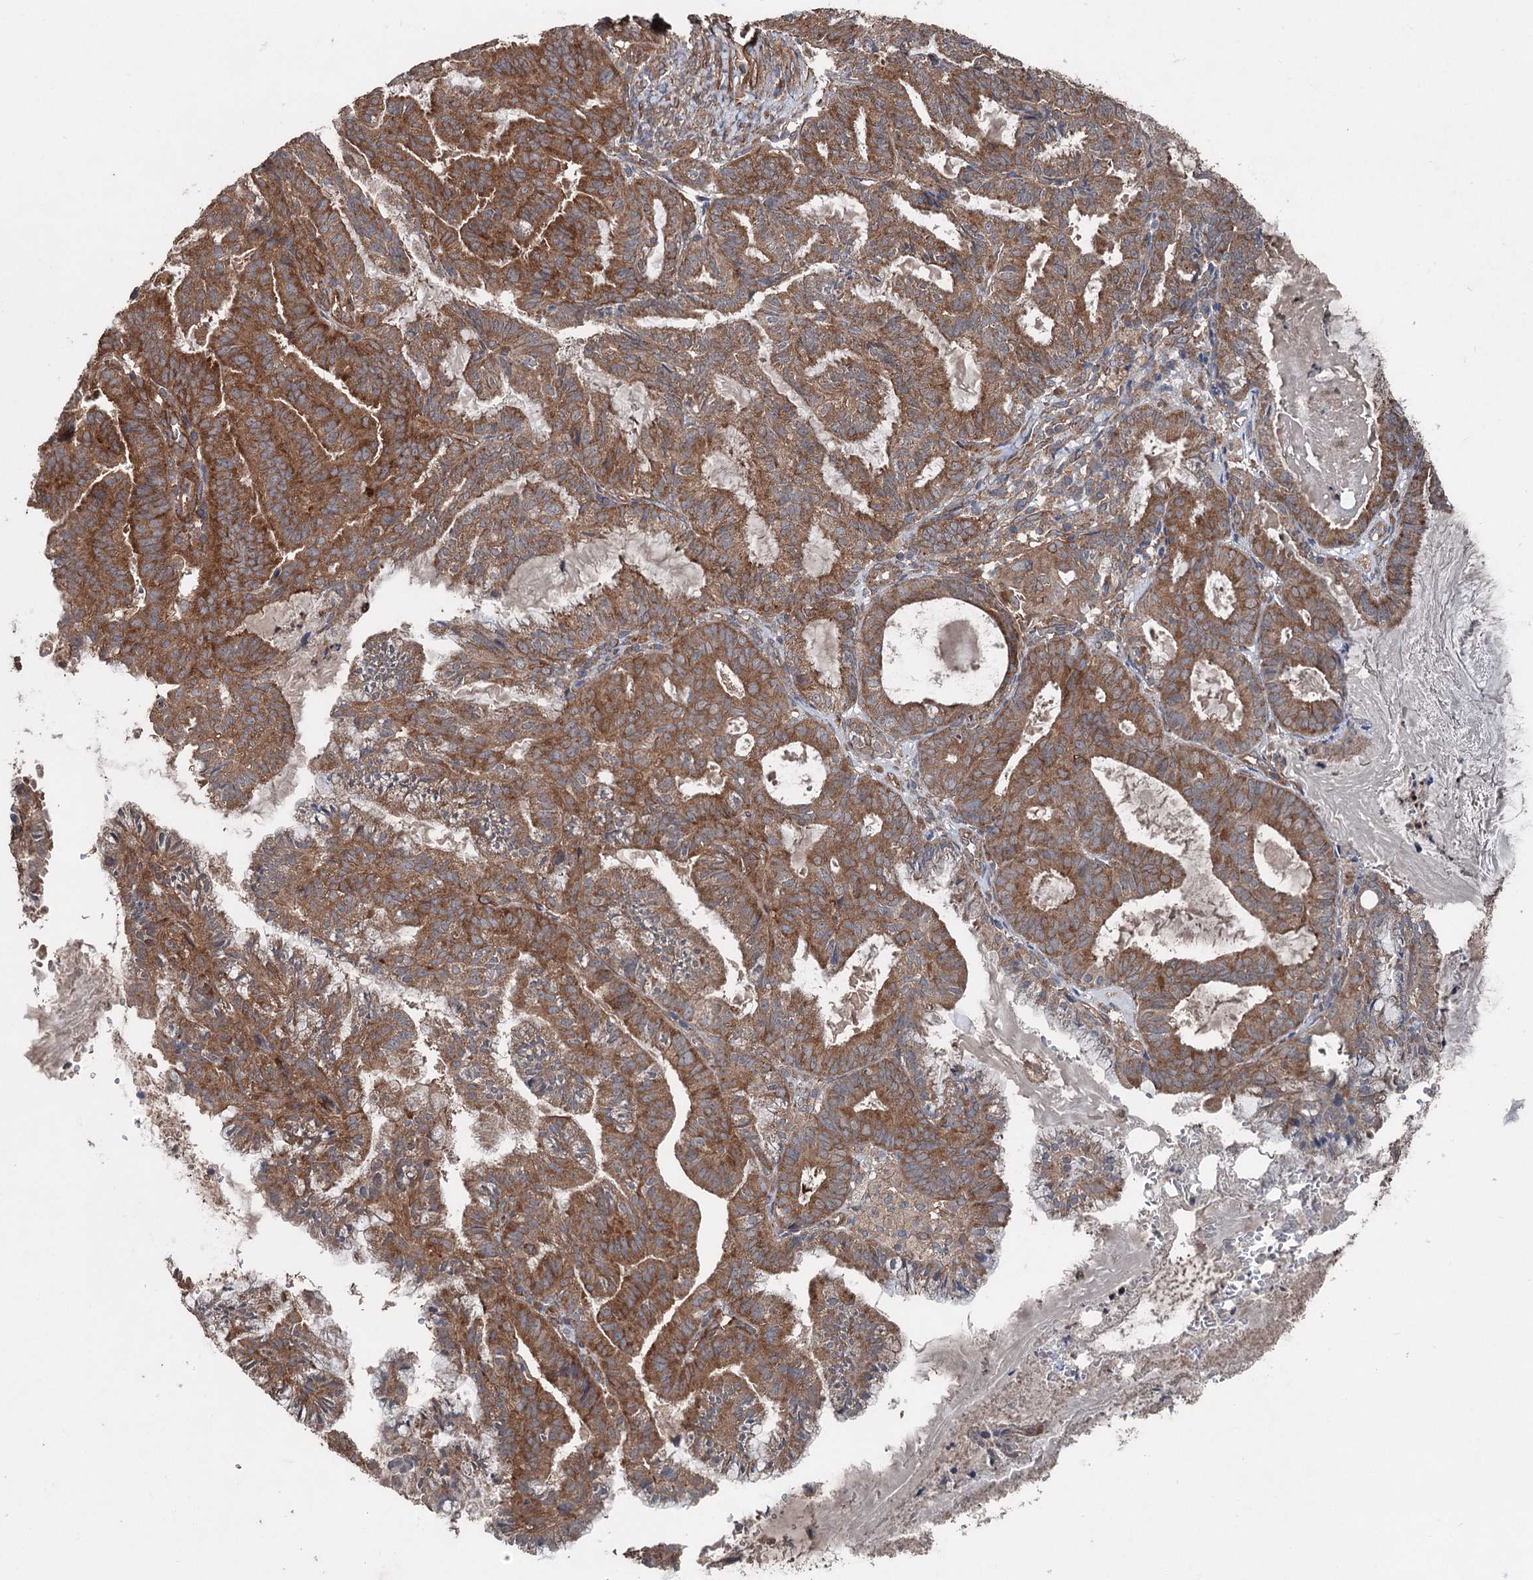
{"staining": {"intensity": "moderate", "quantity": ">75%", "location": "cytoplasmic/membranous"}, "tissue": "endometrial cancer", "cell_type": "Tumor cells", "image_type": "cancer", "snomed": [{"axis": "morphology", "description": "Adenocarcinoma, NOS"}, {"axis": "topography", "description": "Endometrium"}], "caption": "Moderate cytoplasmic/membranous protein expression is identified in about >75% of tumor cells in endometrial cancer. Ihc stains the protein of interest in brown and the nuclei are stained blue.", "gene": "RNF214", "patient": {"sex": "female", "age": 86}}